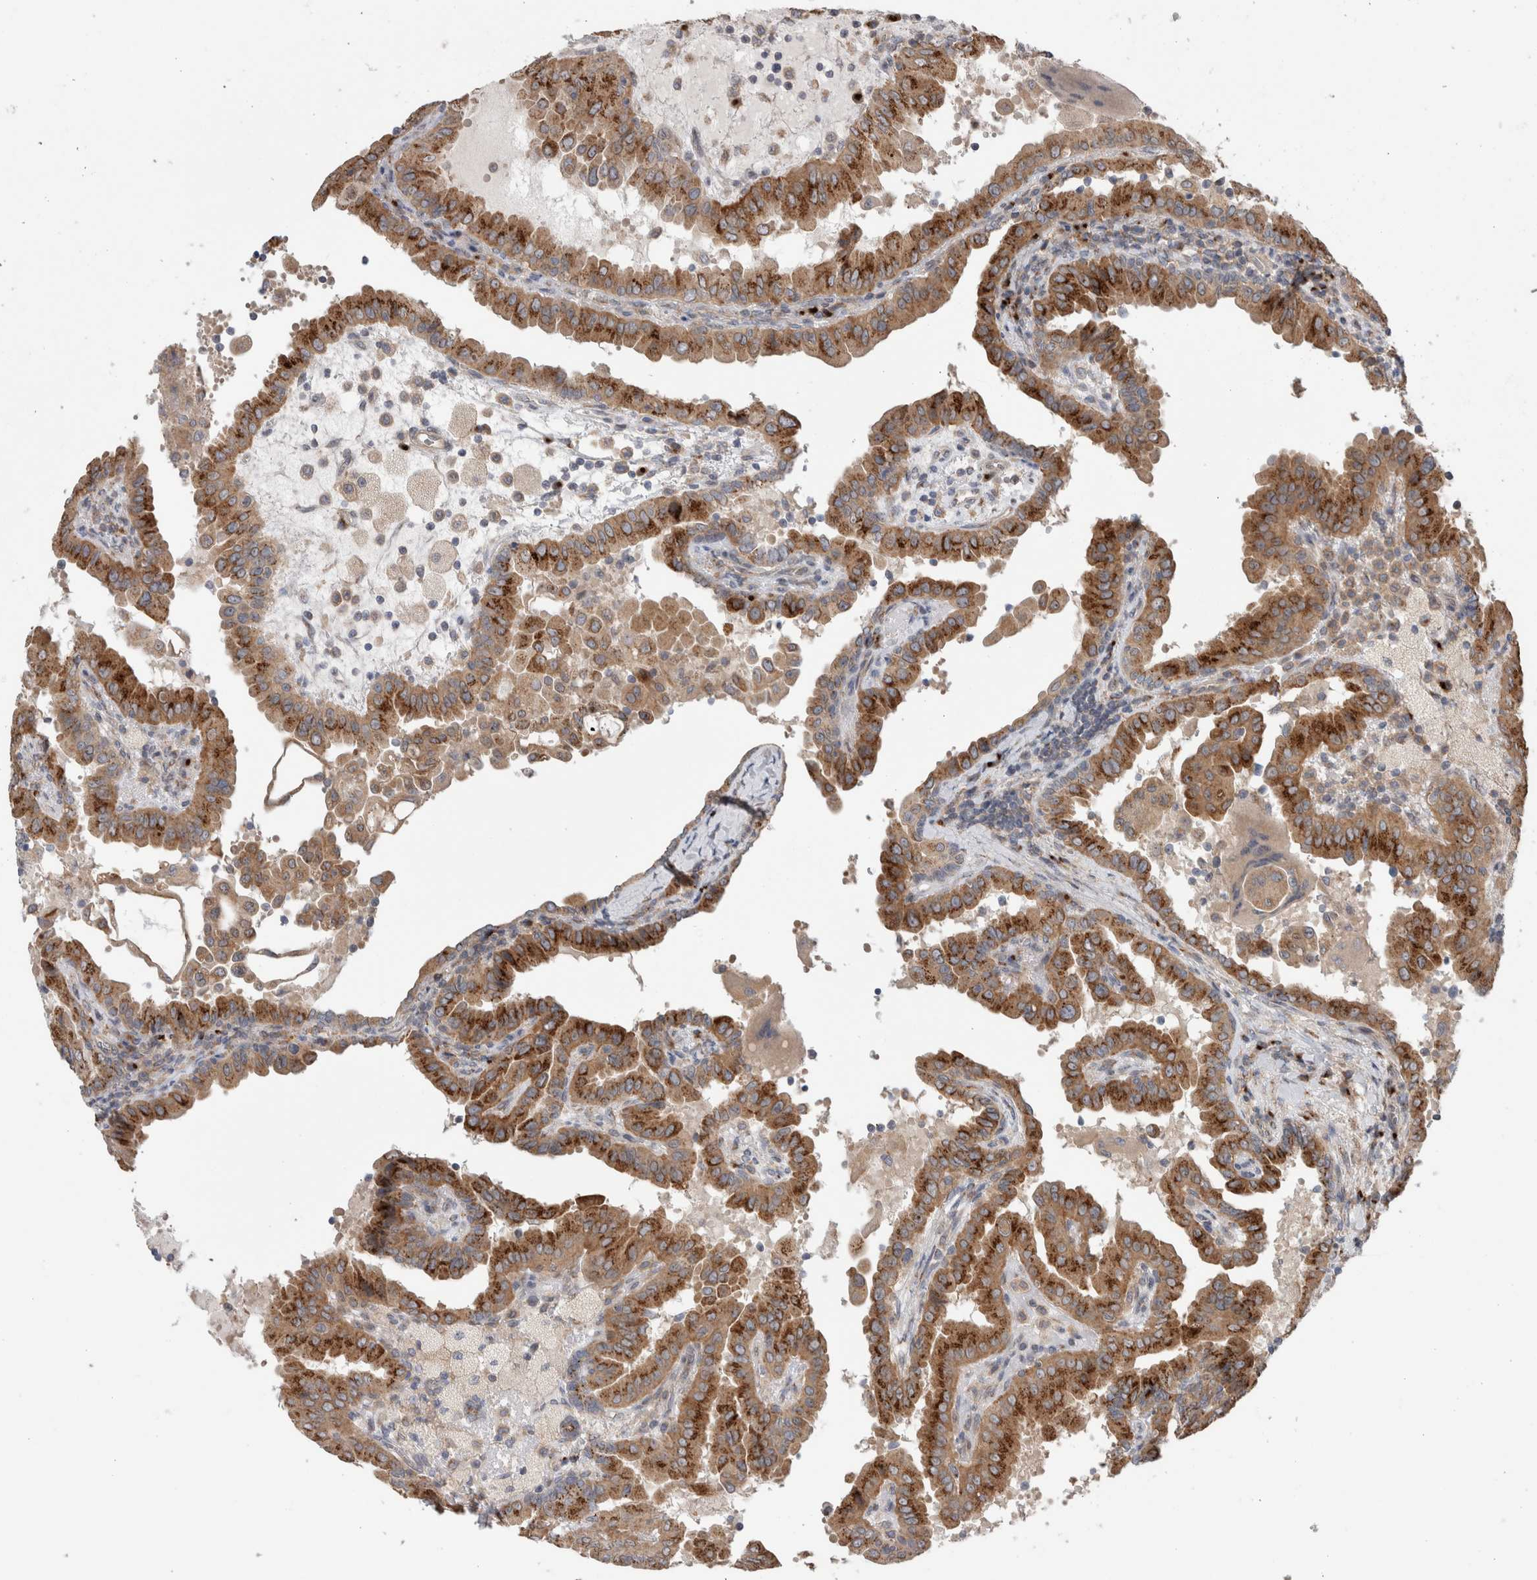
{"staining": {"intensity": "strong", "quantity": ">75%", "location": "cytoplasmic/membranous"}, "tissue": "thyroid cancer", "cell_type": "Tumor cells", "image_type": "cancer", "snomed": [{"axis": "morphology", "description": "Papillary adenocarcinoma, NOS"}, {"axis": "topography", "description": "Thyroid gland"}], "caption": "Thyroid cancer (papillary adenocarcinoma) stained for a protein demonstrates strong cytoplasmic/membranous positivity in tumor cells.", "gene": "TRIM5", "patient": {"sex": "male", "age": 33}}